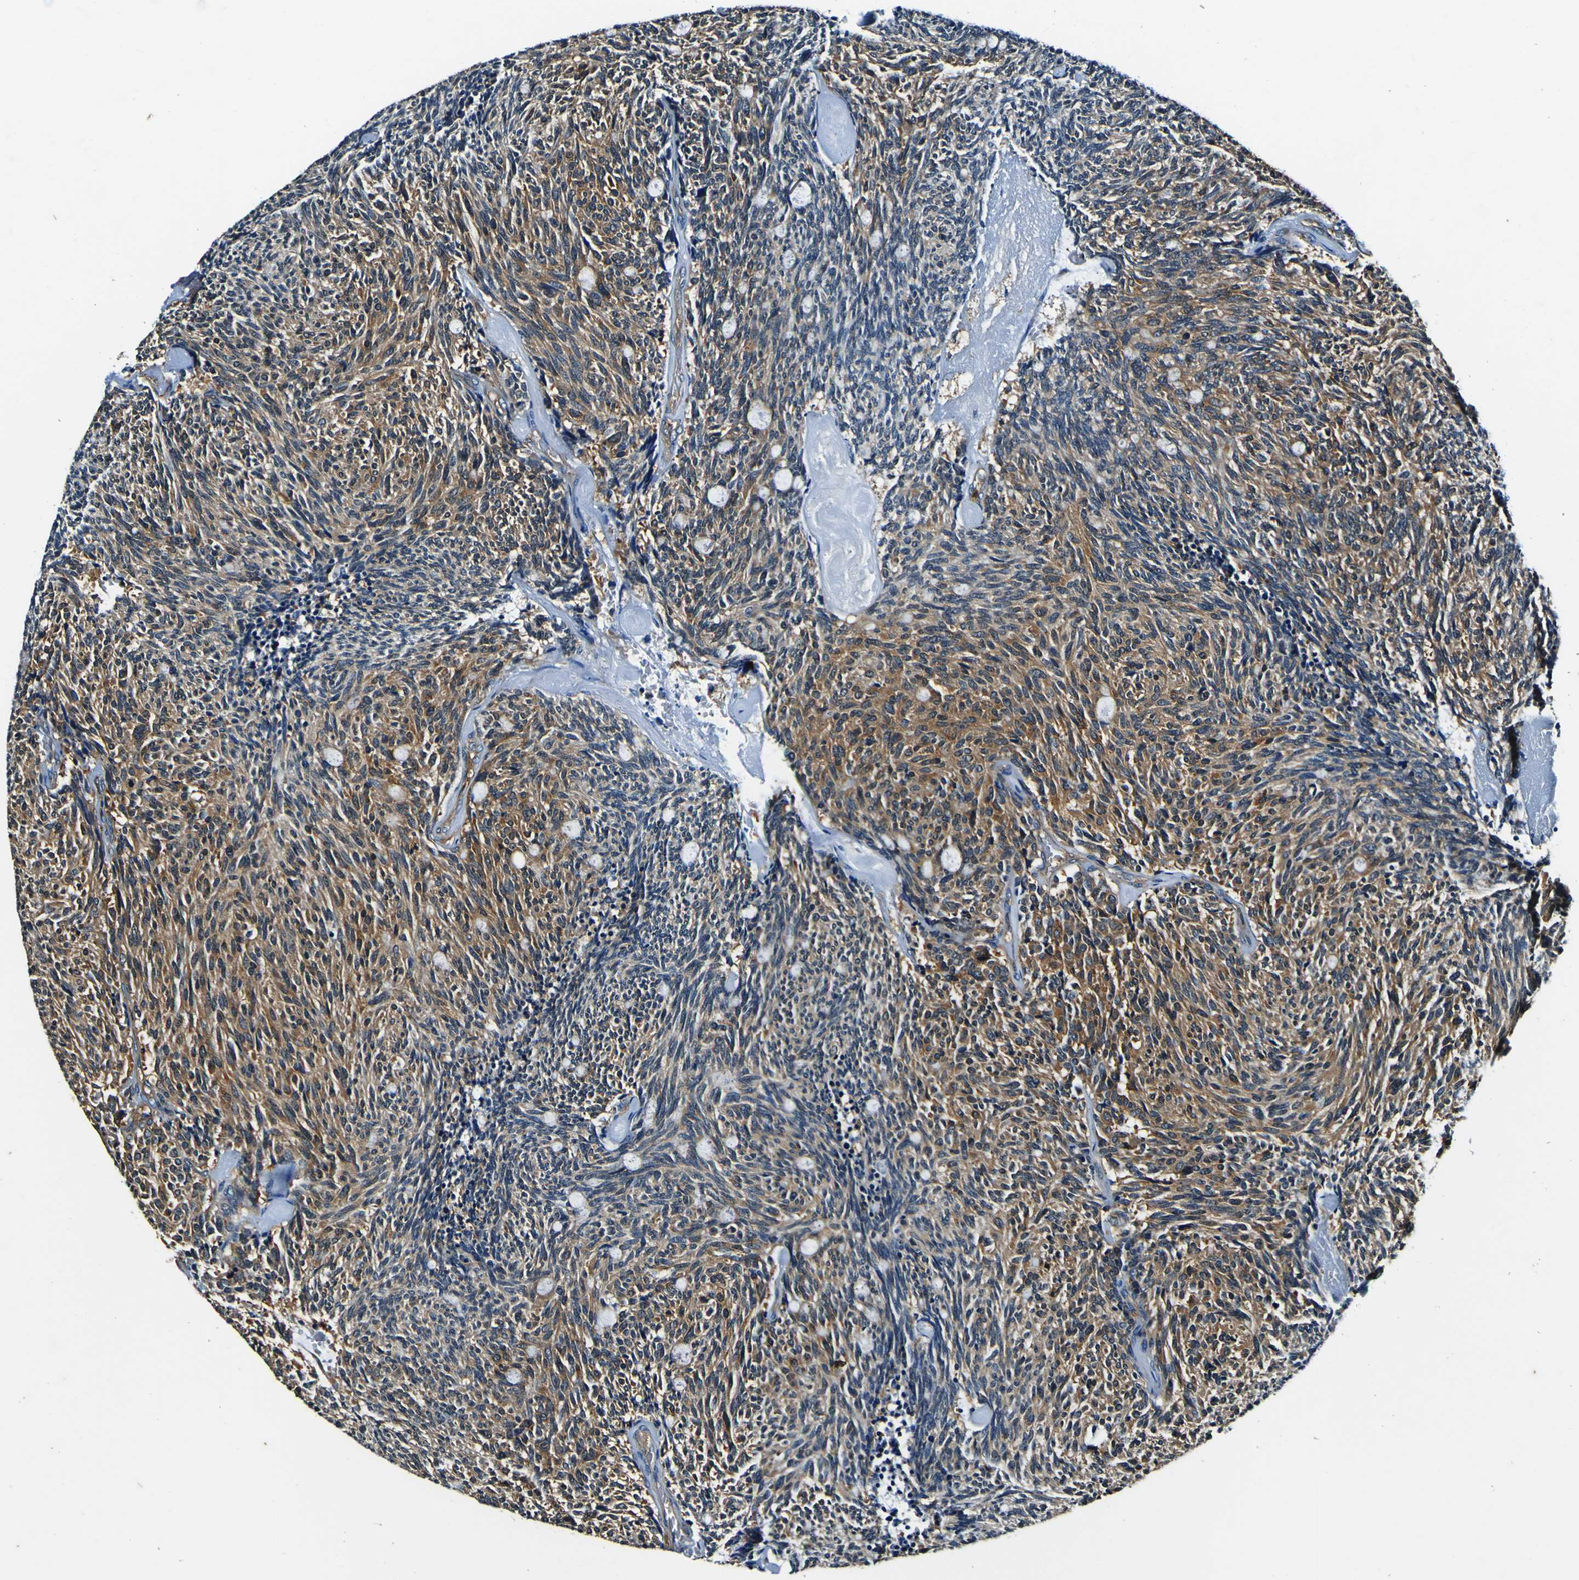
{"staining": {"intensity": "moderate", "quantity": ">75%", "location": "cytoplasmic/membranous"}, "tissue": "carcinoid", "cell_type": "Tumor cells", "image_type": "cancer", "snomed": [{"axis": "morphology", "description": "Carcinoid, malignant, NOS"}, {"axis": "topography", "description": "Pancreas"}], "caption": "High-power microscopy captured an IHC micrograph of carcinoid, revealing moderate cytoplasmic/membranous positivity in about >75% of tumor cells. (Stains: DAB in brown, nuclei in blue, Microscopy: brightfield microscopy at high magnification).", "gene": "RHOT2", "patient": {"sex": "female", "age": 54}}